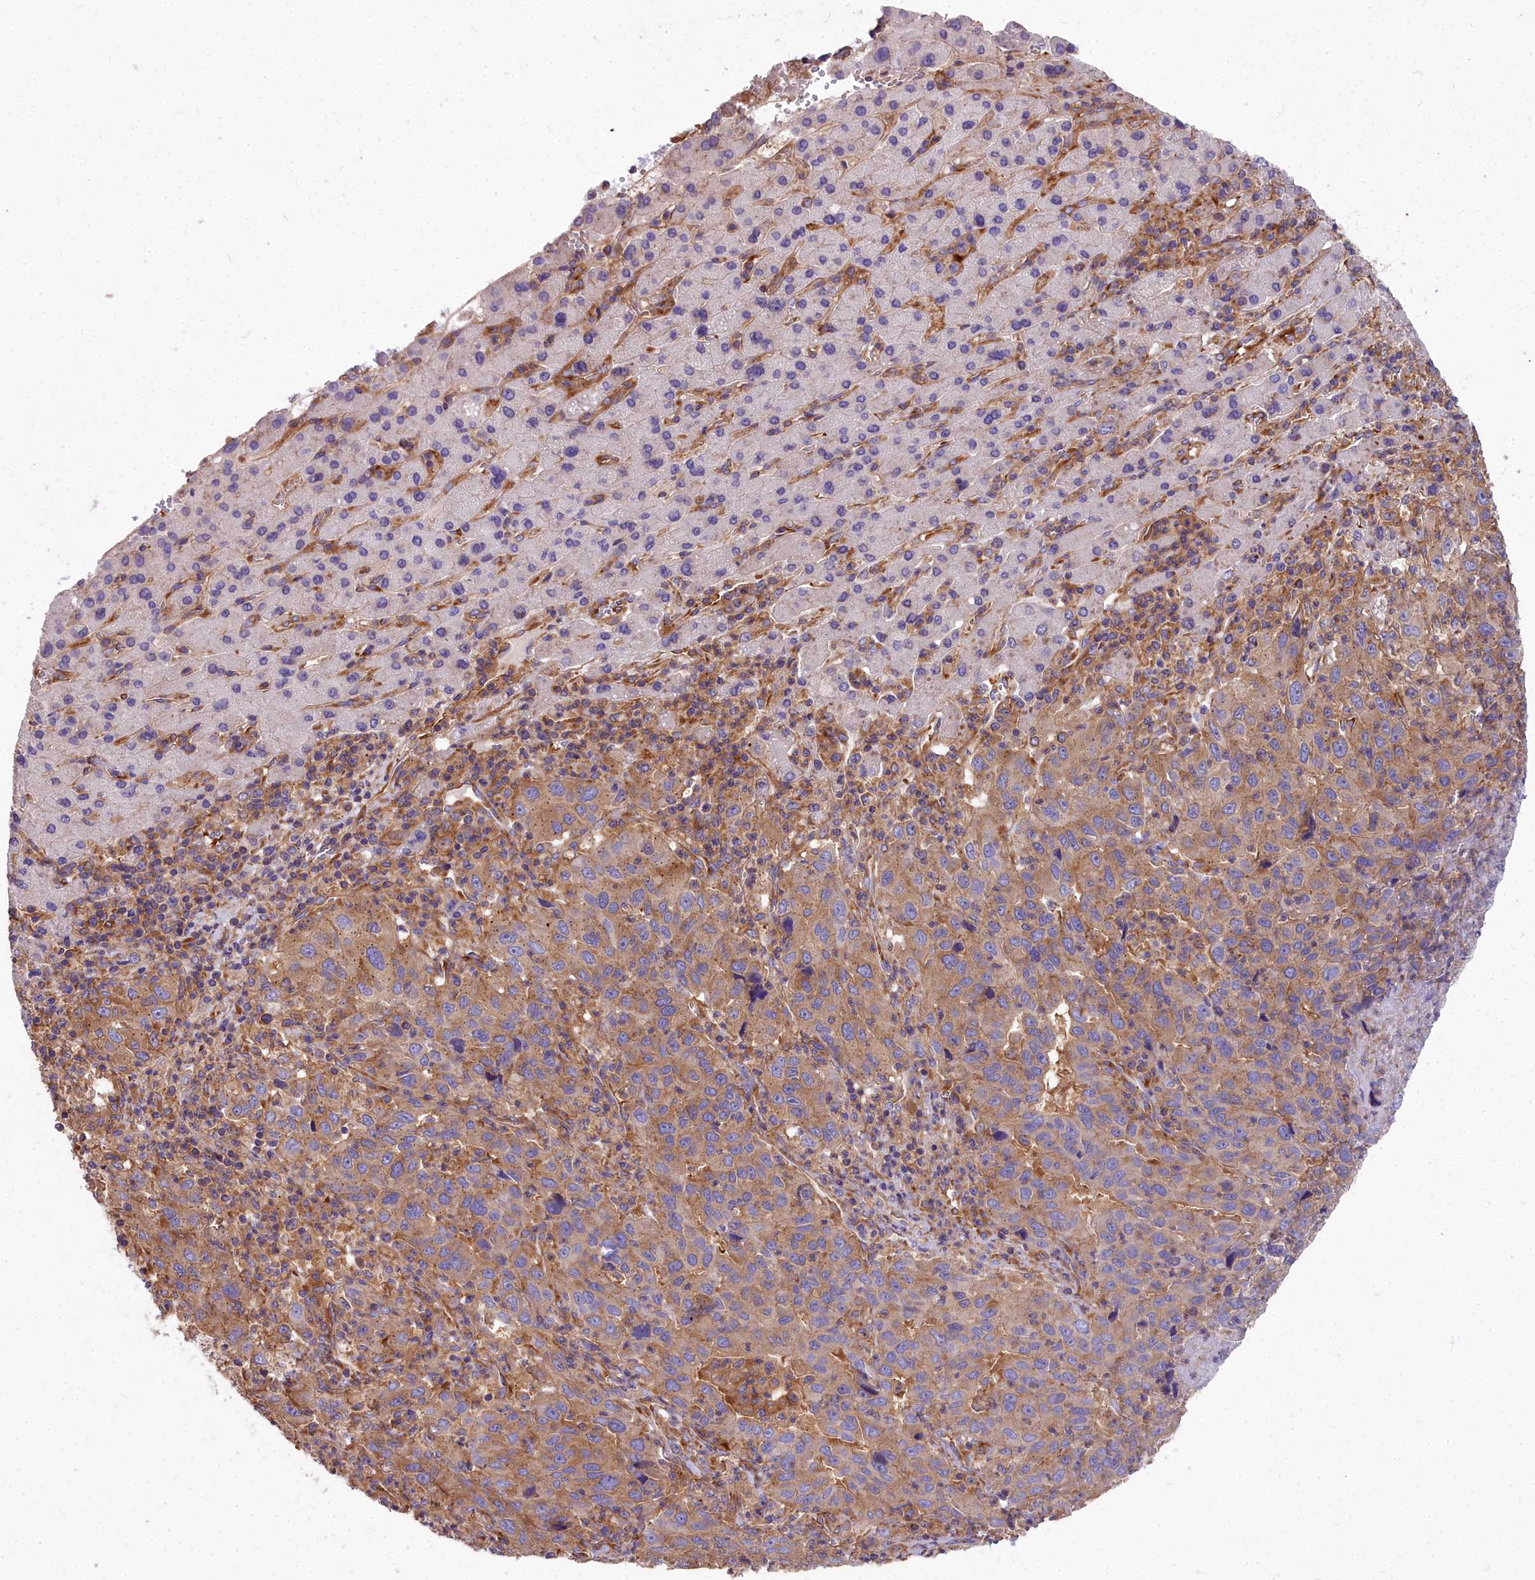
{"staining": {"intensity": "moderate", "quantity": "25%-75%", "location": "cytoplasmic/membranous"}, "tissue": "liver cancer", "cell_type": "Tumor cells", "image_type": "cancer", "snomed": [{"axis": "morphology", "description": "Carcinoma, Hepatocellular, NOS"}, {"axis": "topography", "description": "Liver"}], "caption": "Liver cancer (hepatocellular carcinoma) was stained to show a protein in brown. There is medium levels of moderate cytoplasmic/membranous staining in approximately 25%-75% of tumor cells.", "gene": "DCTN3", "patient": {"sex": "male", "age": 63}}